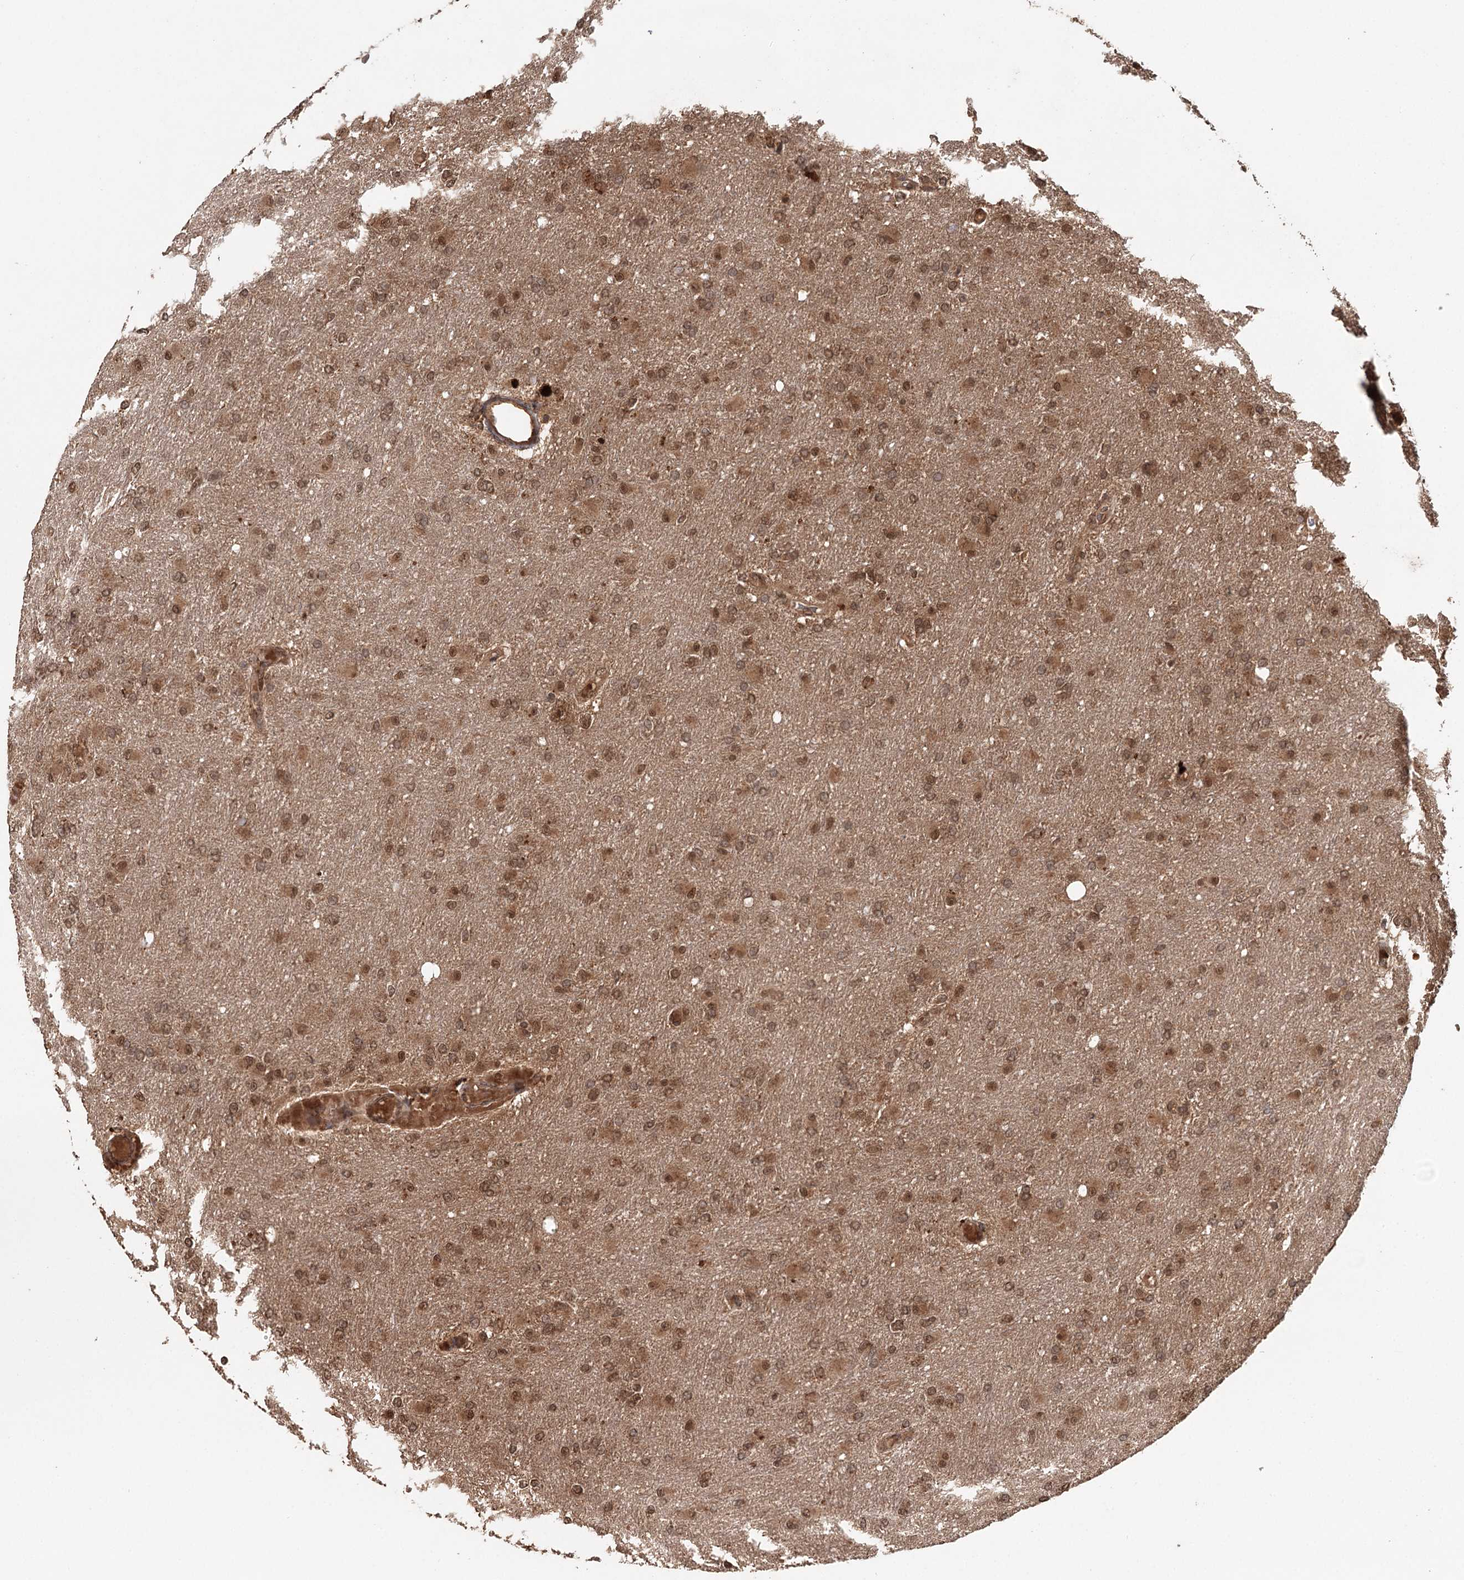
{"staining": {"intensity": "moderate", "quantity": ">75%", "location": "cytoplasmic/membranous,nuclear"}, "tissue": "glioma", "cell_type": "Tumor cells", "image_type": "cancer", "snomed": [{"axis": "morphology", "description": "Glioma, malignant, High grade"}, {"axis": "topography", "description": "Cerebral cortex"}], "caption": "Glioma stained for a protein demonstrates moderate cytoplasmic/membranous and nuclear positivity in tumor cells. The staining was performed using DAB (3,3'-diaminobenzidine) to visualize the protein expression in brown, while the nuclei were stained in blue with hematoxylin (Magnification: 20x).", "gene": "N6AMT1", "patient": {"sex": "female", "age": 36}}